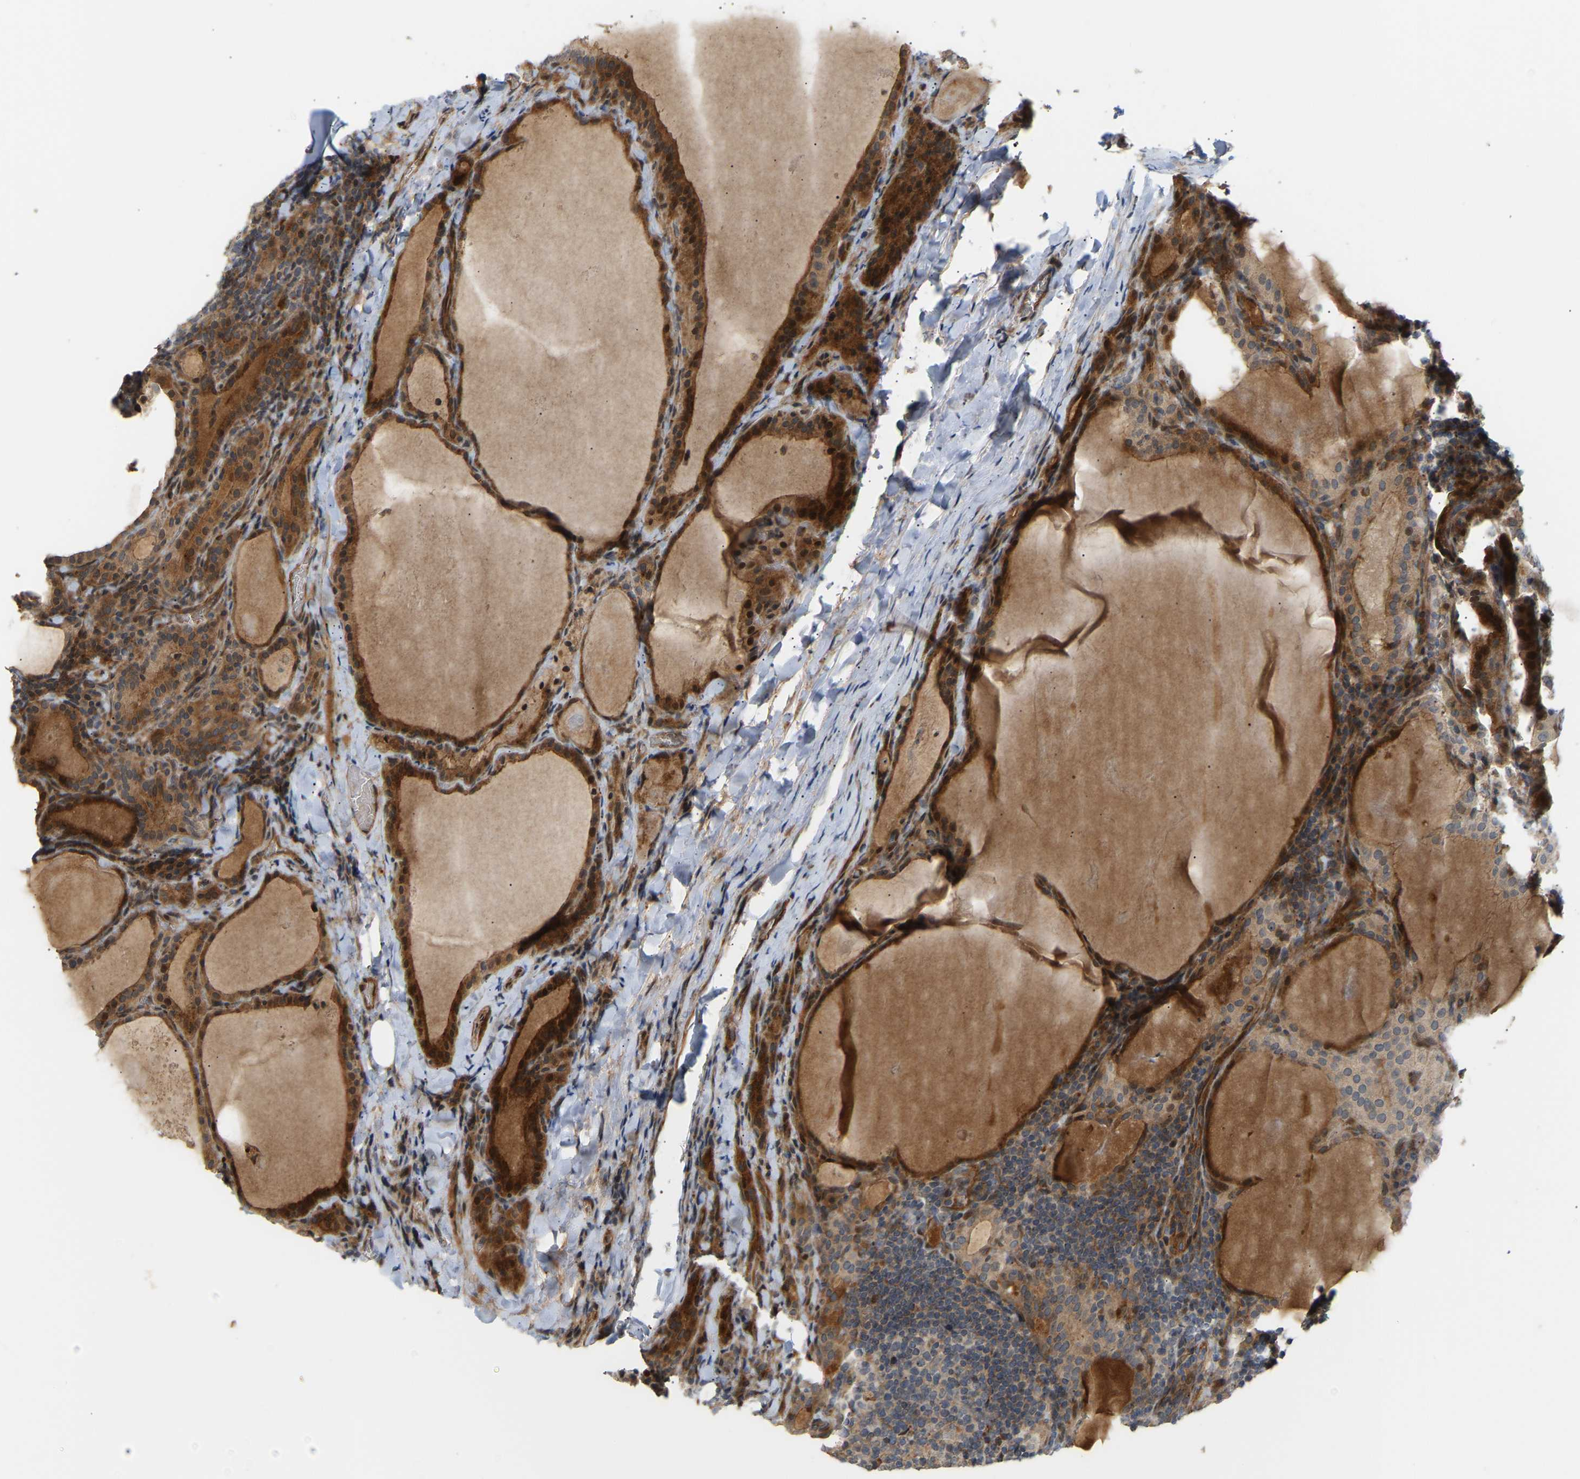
{"staining": {"intensity": "strong", "quantity": ">75%", "location": "cytoplasmic/membranous,nuclear"}, "tissue": "thyroid cancer", "cell_type": "Tumor cells", "image_type": "cancer", "snomed": [{"axis": "morphology", "description": "Papillary adenocarcinoma, NOS"}, {"axis": "topography", "description": "Thyroid gland"}], "caption": "An immunohistochemistry photomicrograph of tumor tissue is shown. Protein staining in brown highlights strong cytoplasmic/membranous and nuclear positivity in thyroid cancer (papillary adenocarcinoma) within tumor cells.", "gene": "POGLUT2", "patient": {"sex": "female", "age": 42}}